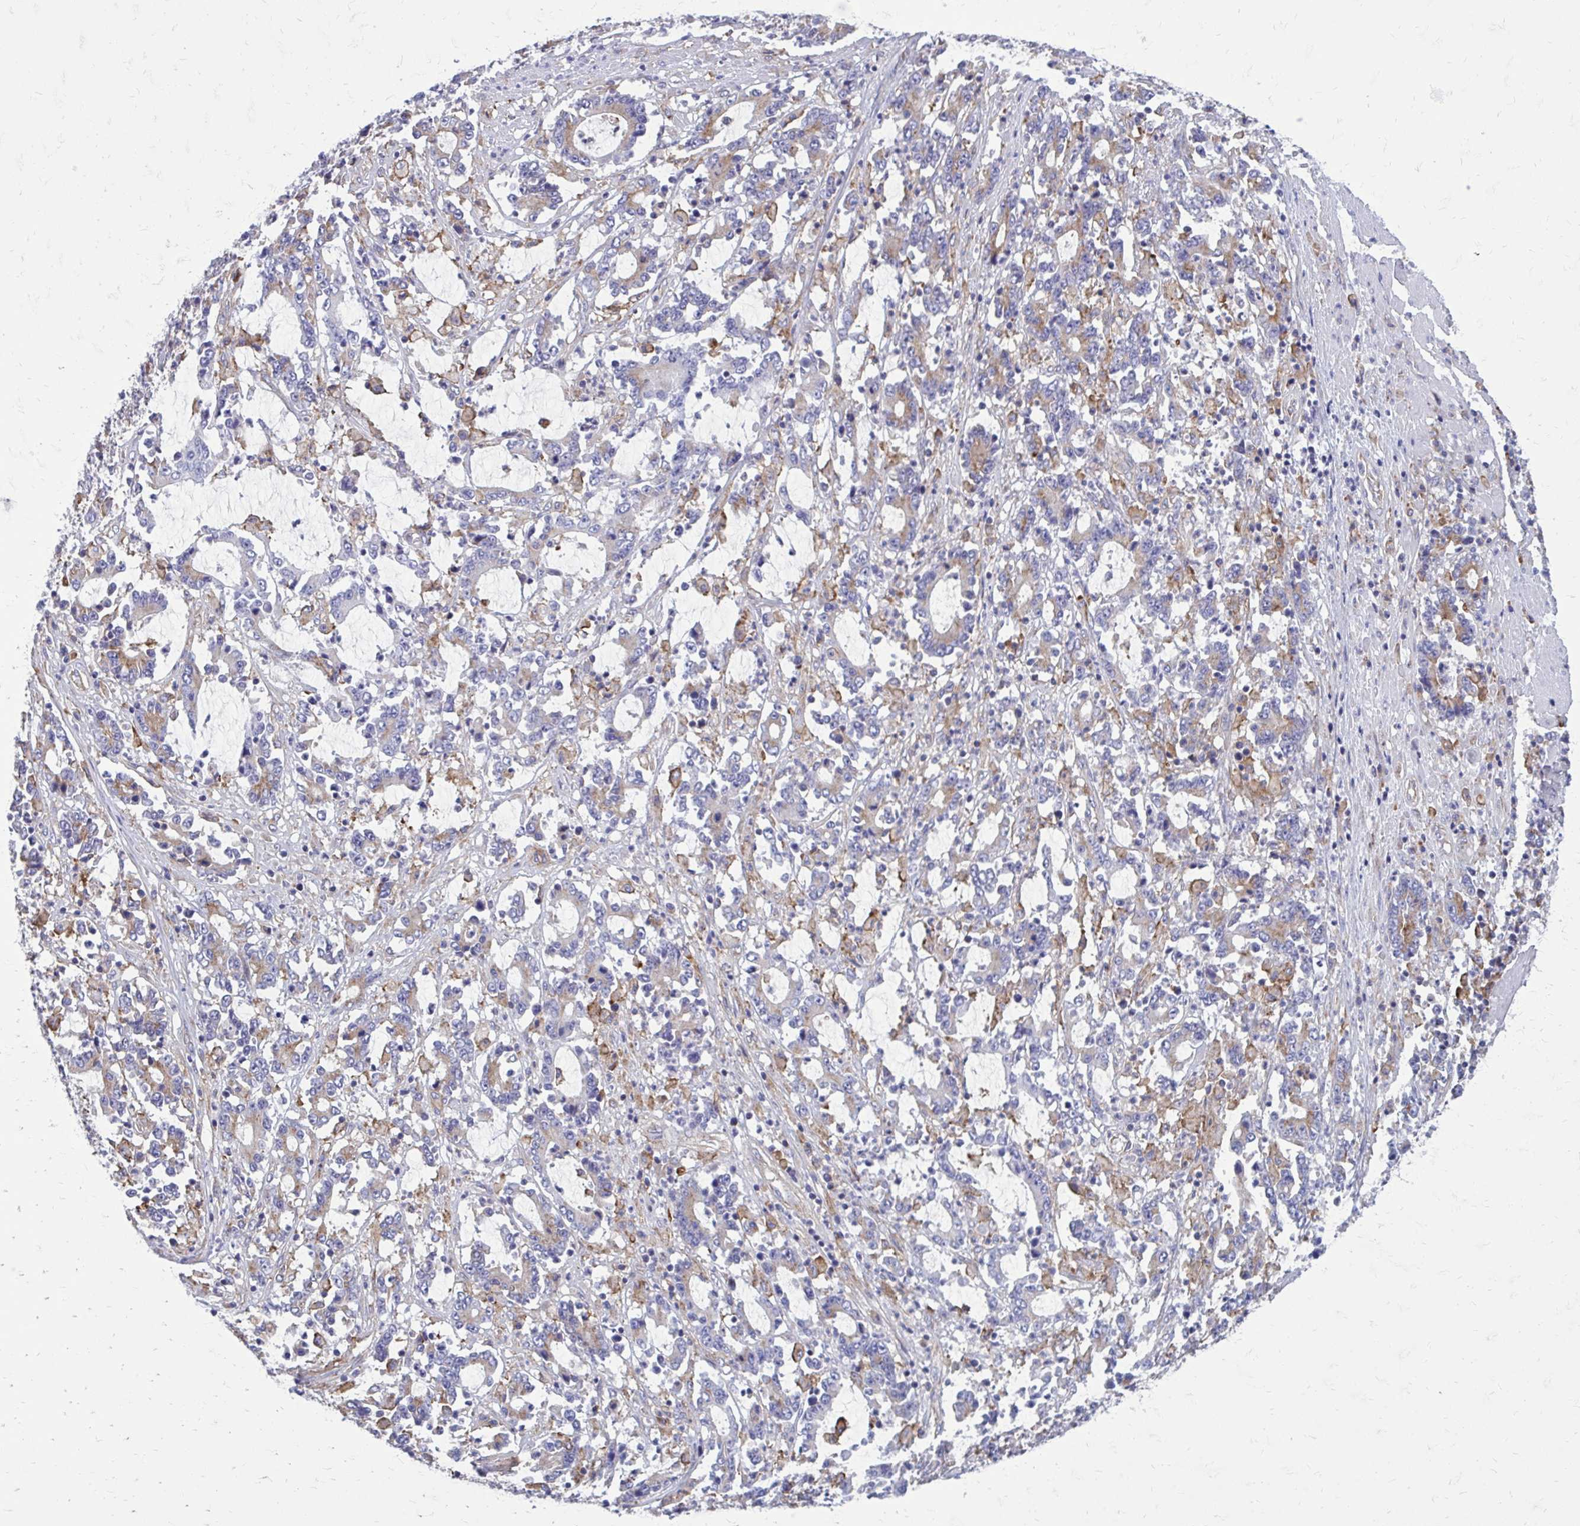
{"staining": {"intensity": "weak", "quantity": "<25%", "location": "cytoplasmic/membranous"}, "tissue": "stomach cancer", "cell_type": "Tumor cells", "image_type": "cancer", "snomed": [{"axis": "morphology", "description": "Adenocarcinoma, NOS"}, {"axis": "topography", "description": "Stomach, upper"}], "caption": "An image of human stomach cancer (adenocarcinoma) is negative for staining in tumor cells. (Stains: DAB (3,3'-diaminobenzidine) immunohistochemistry (IHC) with hematoxylin counter stain, Microscopy: brightfield microscopy at high magnification).", "gene": "CLTA", "patient": {"sex": "male", "age": 68}}